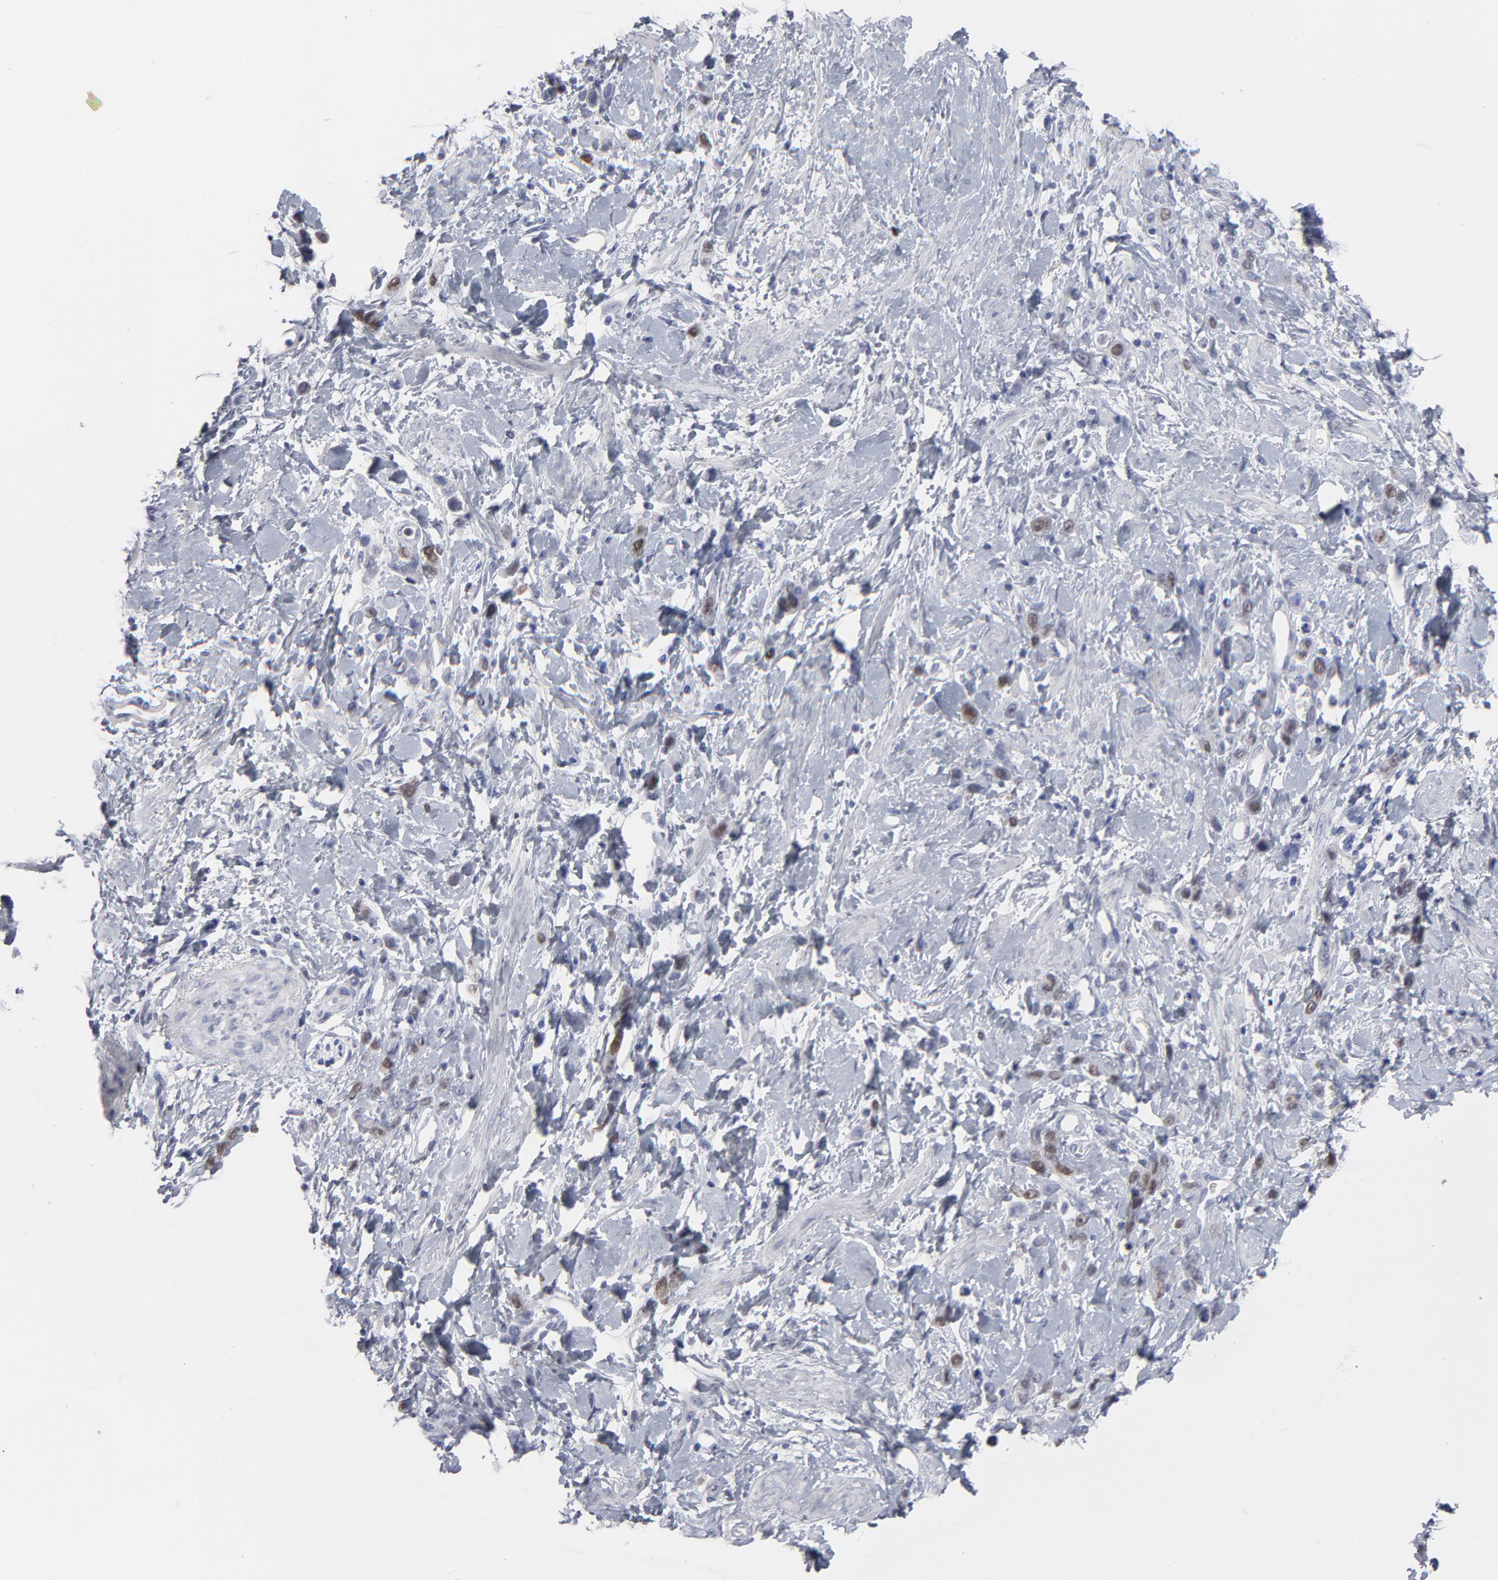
{"staining": {"intensity": "moderate", "quantity": "<25%", "location": "nuclear"}, "tissue": "stomach cancer", "cell_type": "Tumor cells", "image_type": "cancer", "snomed": [{"axis": "morphology", "description": "Normal tissue, NOS"}, {"axis": "morphology", "description": "Adenocarcinoma, NOS"}, {"axis": "topography", "description": "Stomach"}], "caption": "Adenocarcinoma (stomach) tissue displays moderate nuclear positivity in about <25% of tumor cells, visualized by immunohistochemistry. (Stains: DAB in brown, nuclei in blue, Microscopy: brightfield microscopy at high magnification).", "gene": "MCM7", "patient": {"sex": "male", "age": 82}}